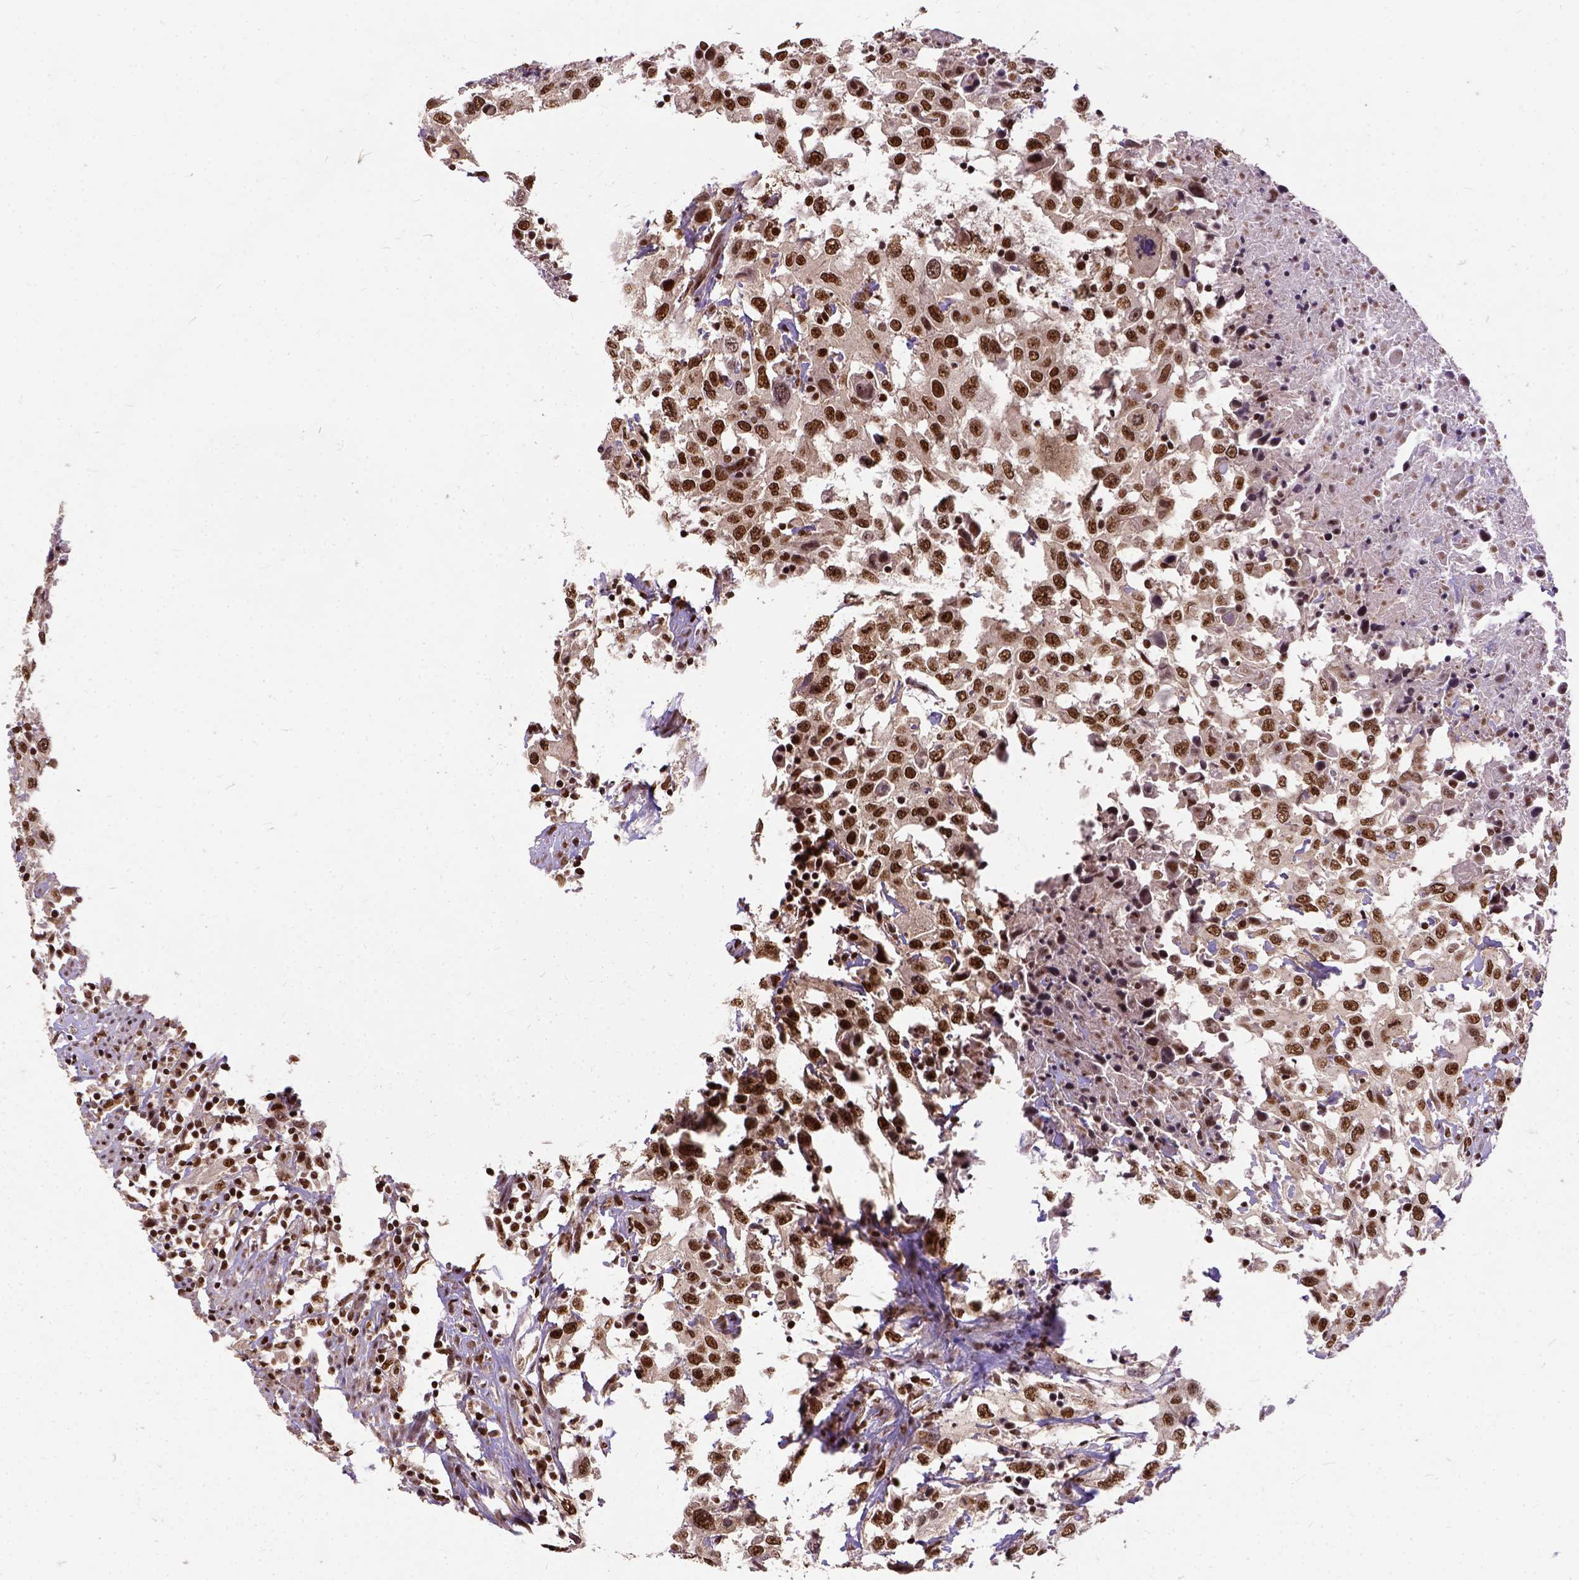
{"staining": {"intensity": "strong", "quantity": ">75%", "location": "nuclear"}, "tissue": "urothelial cancer", "cell_type": "Tumor cells", "image_type": "cancer", "snomed": [{"axis": "morphology", "description": "Urothelial carcinoma, High grade"}, {"axis": "topography", "description": "Urinary bladder"}], "caption": "Urothelial carcinoma (high-grade) was stained to show a protein in brown. There is high levels of strong nuclear positivity in approximately >75% of tumor cells.", "gene": "NACC1", "patient": {"sex": "male", "age": 61}}